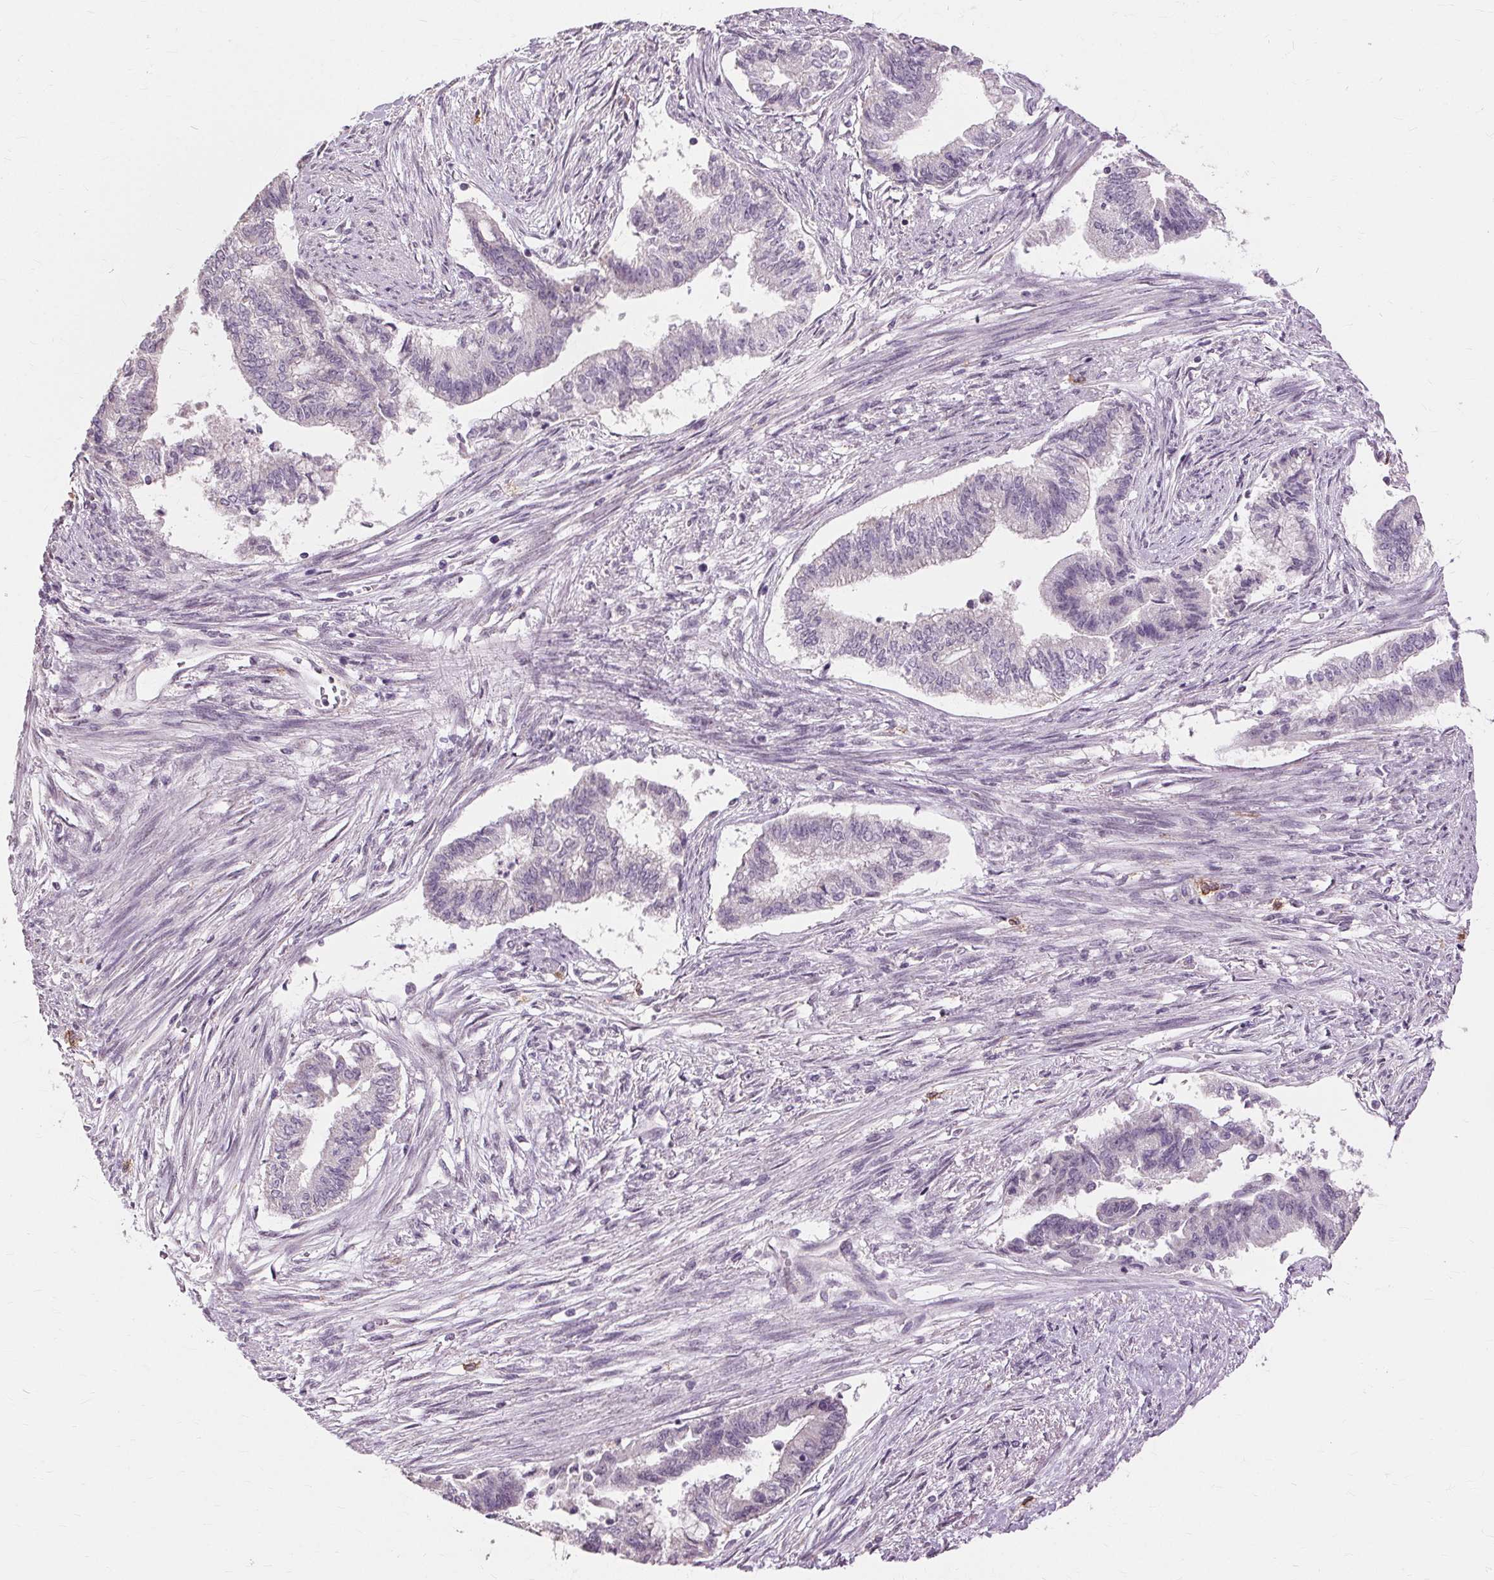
{"staining": {"intensity": "negative", "quantity": "none", "location": "none"}, "tissue": "endometrial cancer", "cell_type": "Tumor cells", "image_type": "cancer", "snomed": [{"axis": "morphology", "description": "Adenocarcinoma, NOS"}, {"axis": "topography", "description": "Endometrium"}], "caption": "There is no significant positivity in tumor cells of endometrial cancer.", "gene": "SIGLEC6", "patient": {"sex": "female", "age": 65}}